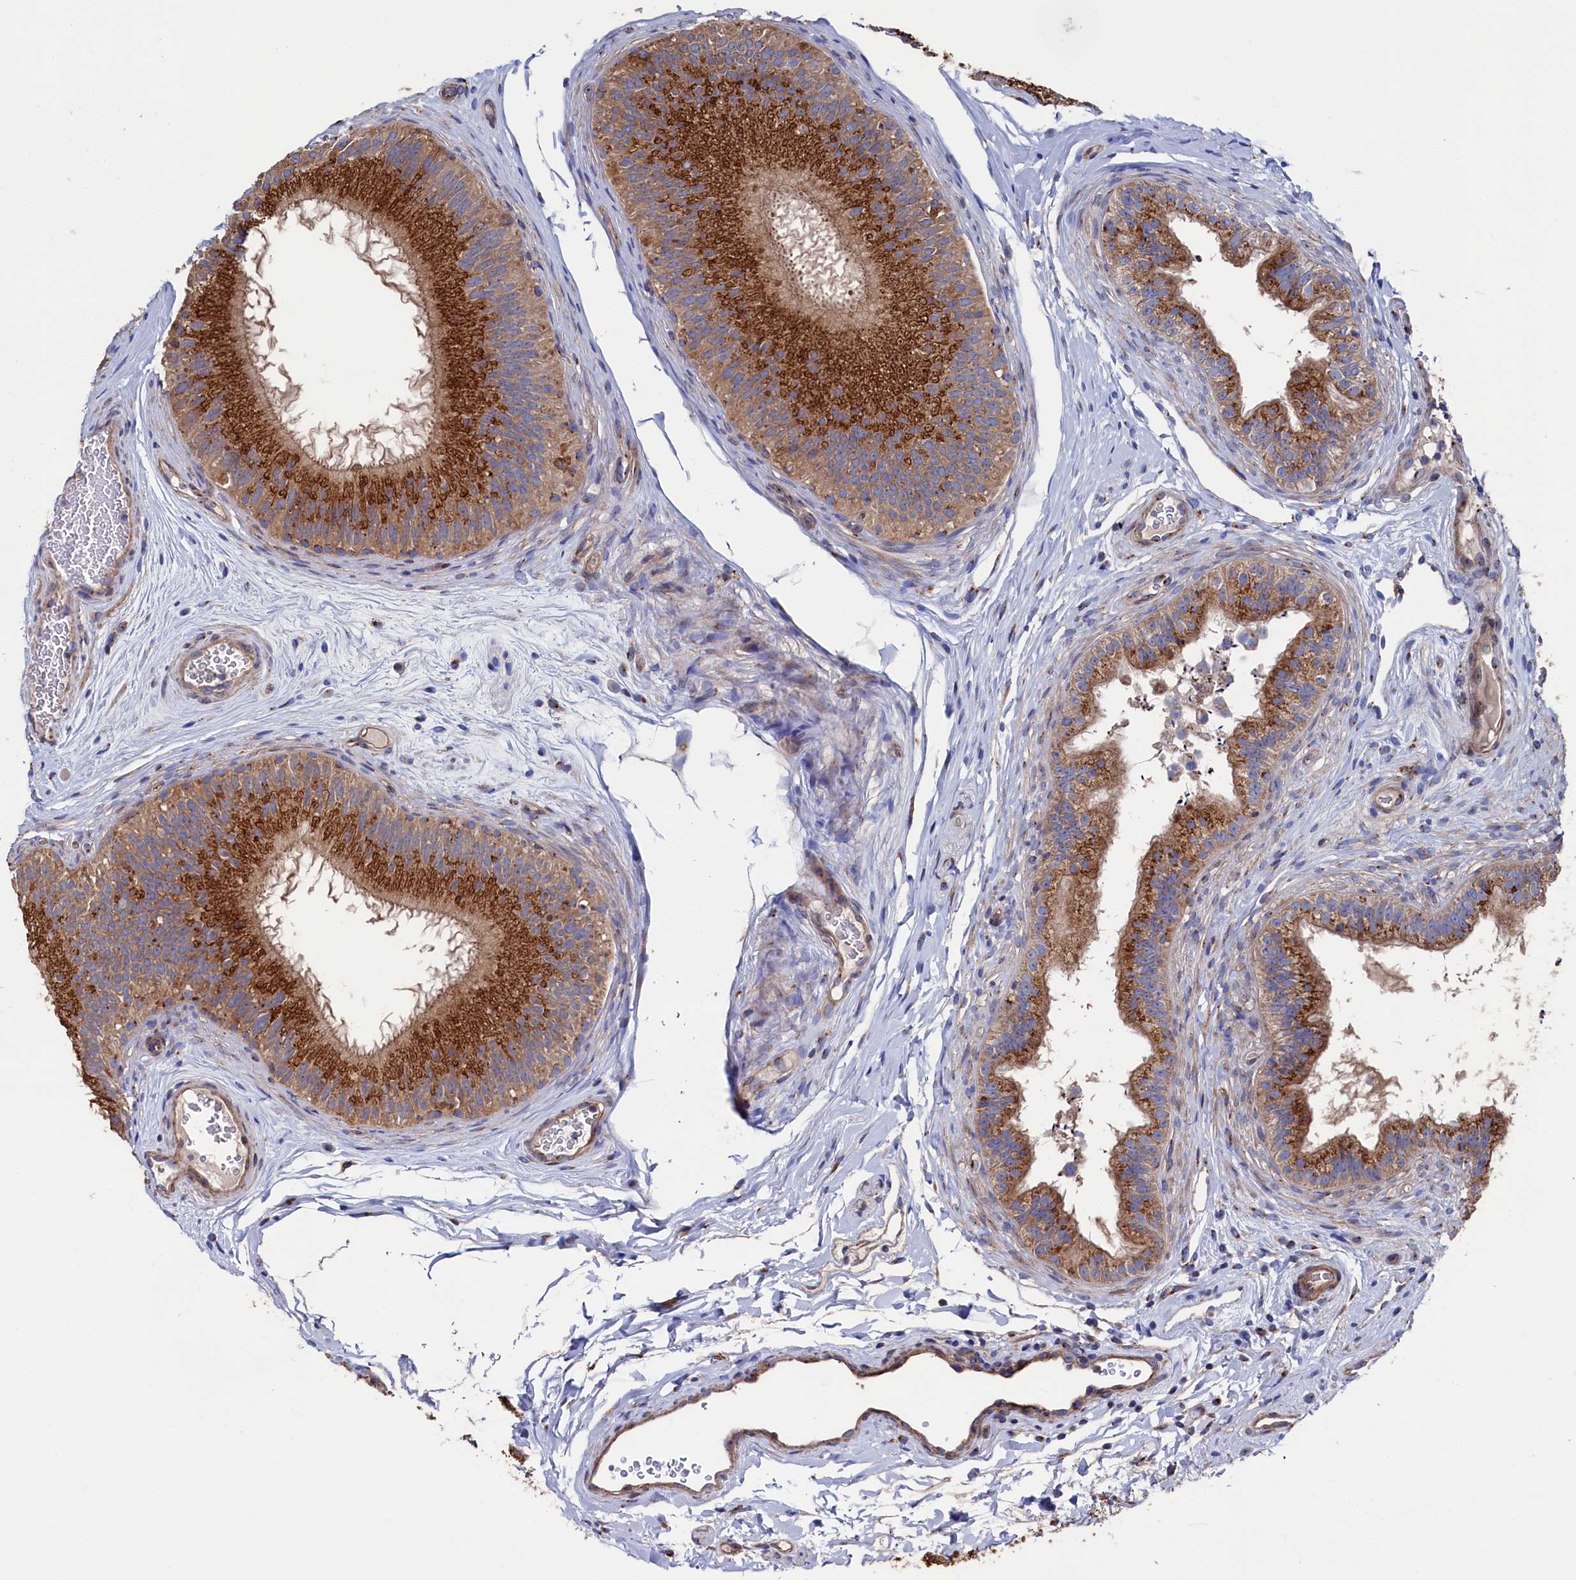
{"staining": {"intensity": "strong", "quantity": ">75%", "location": "cytoplasmic/membranous"}, "tissue": "epididymis", "cell_type": "Glandular cells", "image_type": "normal", "snomed": [{"axis": "morphology", "description": "Normal tissue, NOS"}, {"axis": "topography", "description": "Epididymis"}], "caption": "Immunohistochemistry of benign epididymis shows high levels of strong cytoplasmic/membranous staining in approximately >75% of glandular cells. The staining was performed using DAB to visualize the protein expression in brown, while the nuclei were stained in blue with hematoxylin (Magnification: 20x).", "gene": "PRRC1", "patient": {"sex": "male", "age": 45}}